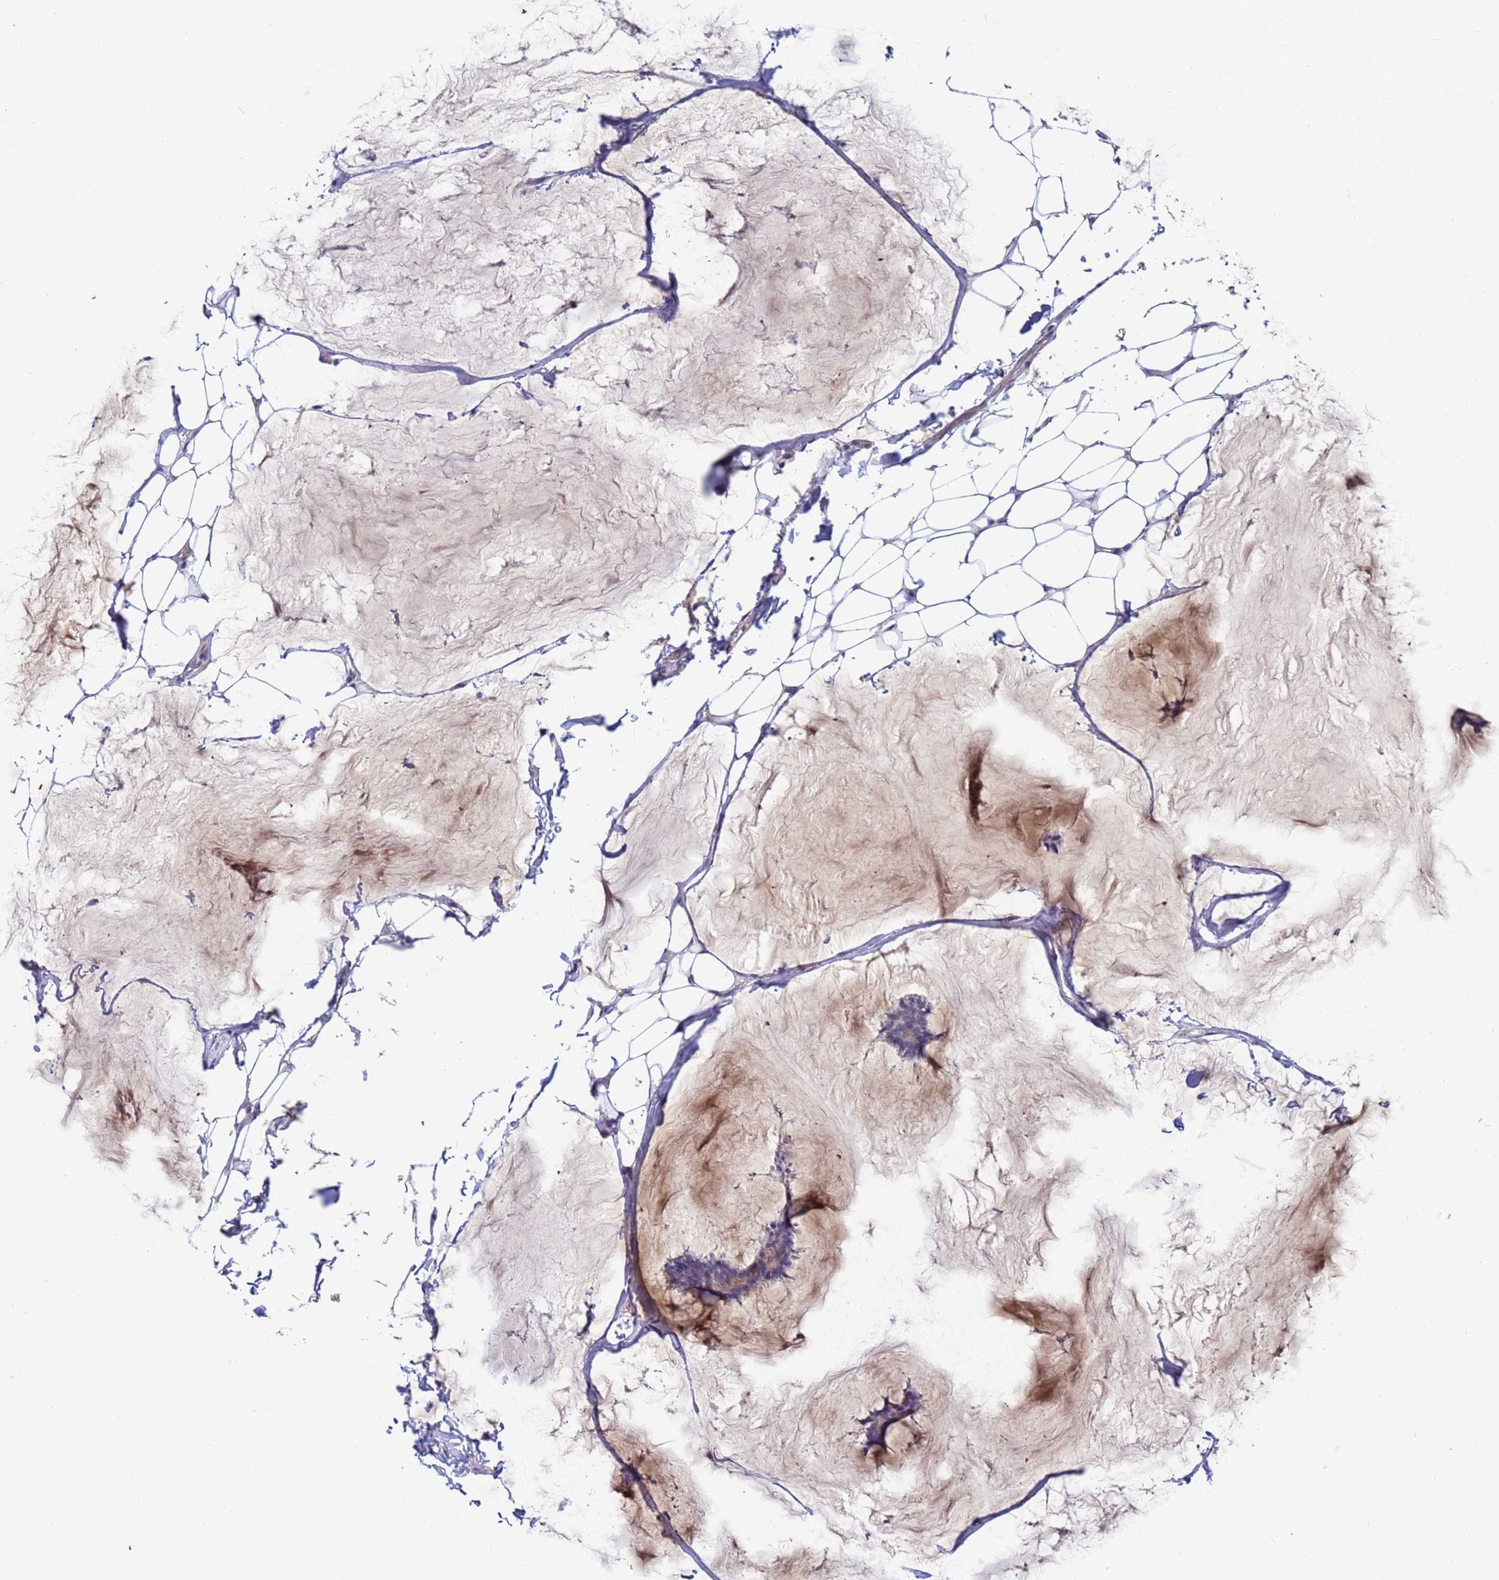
{"staining": {"intensity": "moderate", "quantity": "<25%", "location": "cytoplasmic/membranous"}, "tissue": "breast cancer", "cell_type": "Tumor cells", "image_type": "cancer", "snomed": [{"axis": "morphology", "description": "Duct carcinoma"}, {"axis": "topography", "description": "Breast"}], "caption": "Human breast cancer stained with a protein marker demonstrates moderate staining in tumor cells.", "gene": "IHO1", "patient": {"sex": "female", "age": 93}}